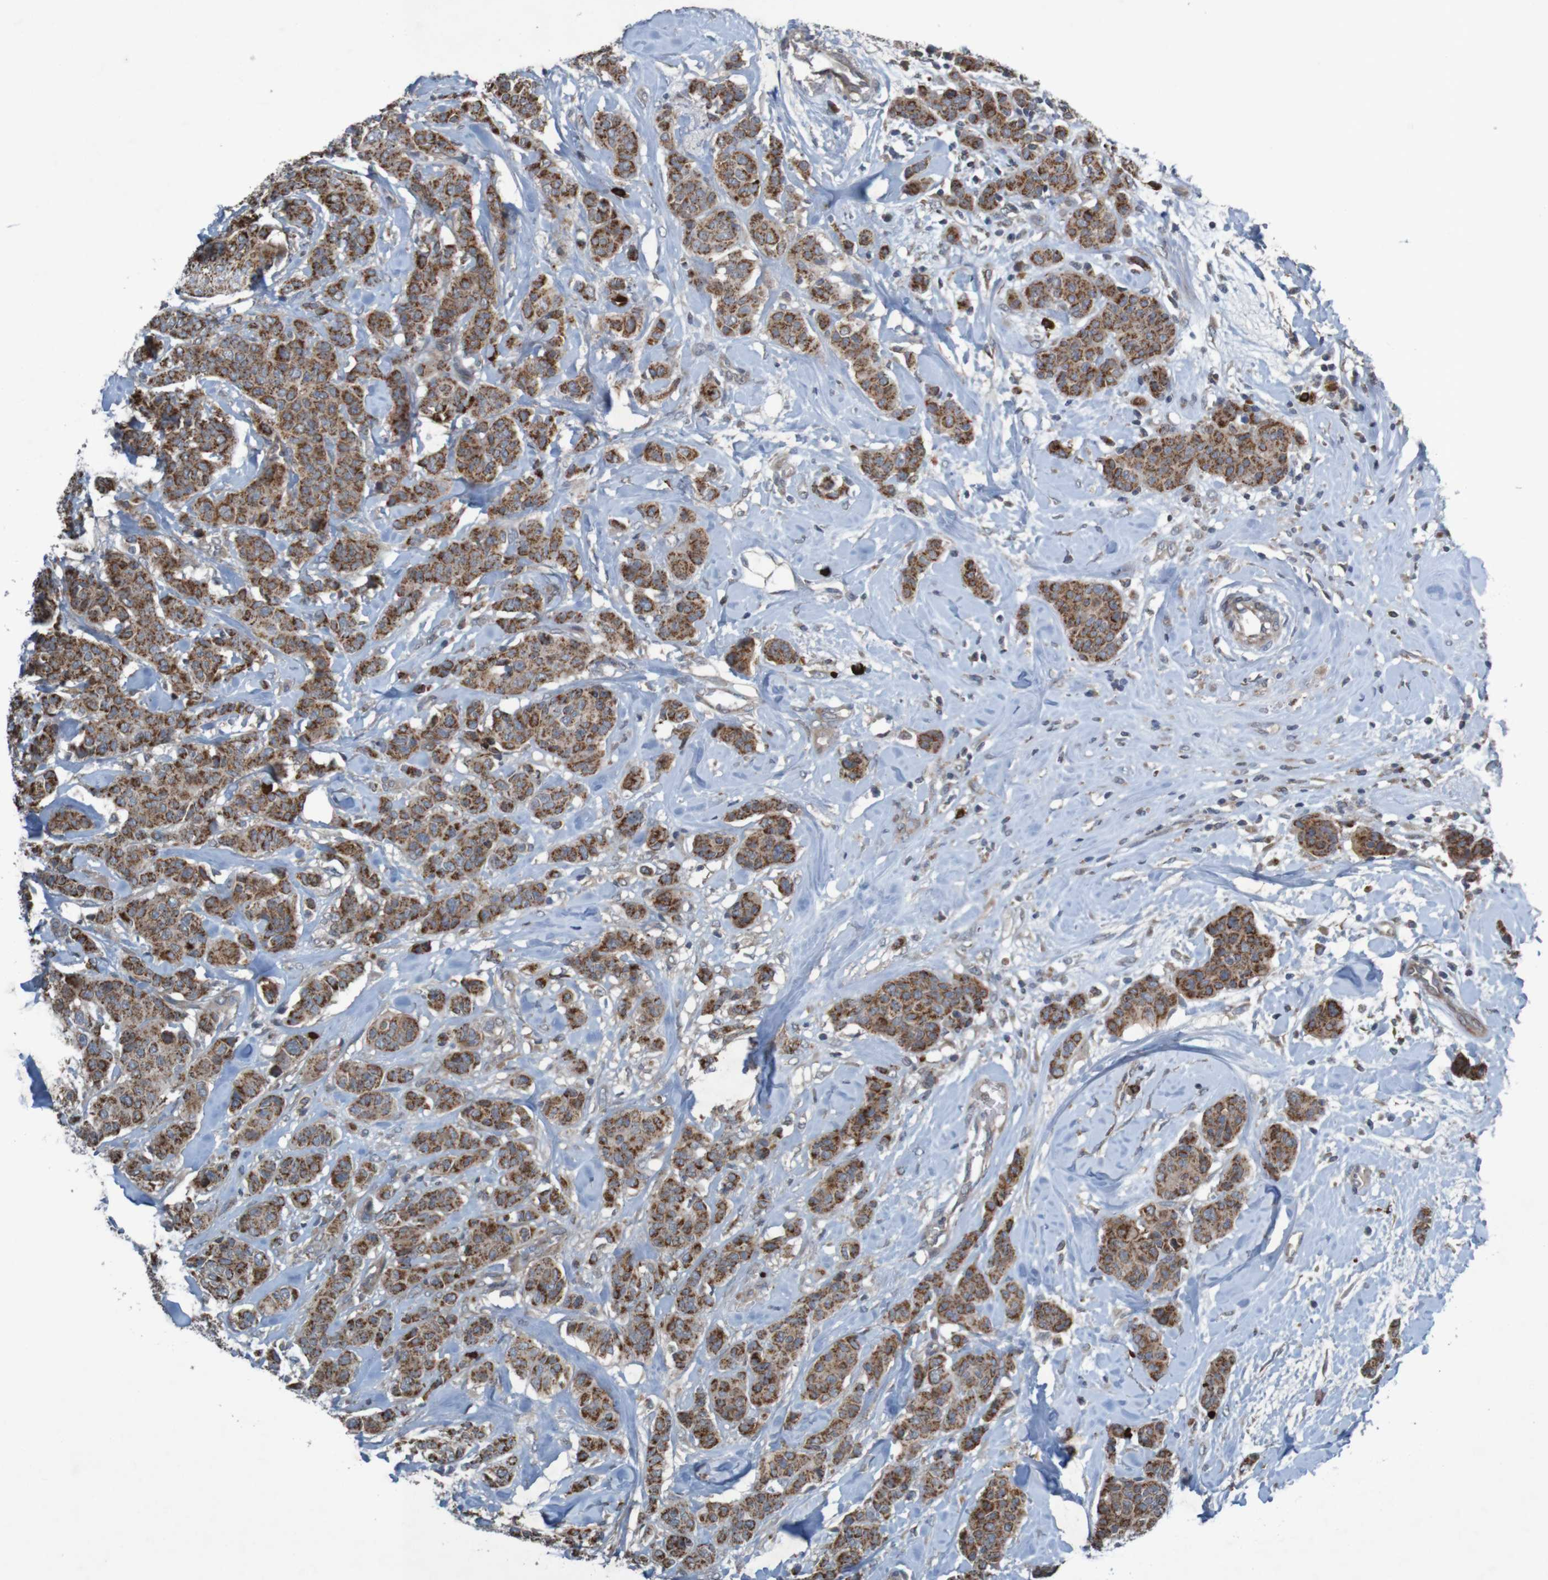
{"staining": {"intensity": "strong", "quantity": ">75%", "location": "cytoplasmic/membranous"}, "tissue": "breast cancer", "cell_type": "Tumor cells", "image_type": "cancer", "snomed": [{"axis": "morphology", "description": "Normal tissue, NOS"}, {"axis": "morphology", "description": "Duct carcinoma"}, {"axis": "topography", "description": "Breast"}], "caption": "There is high levels of strong cytoplasmic/membranous staining in tumor cells of breast cancer, as demonstrated by immunohistochemical staining (brown color).", "gene": "B3GAT2", "patient": {"sex": "female", "age": 40}}